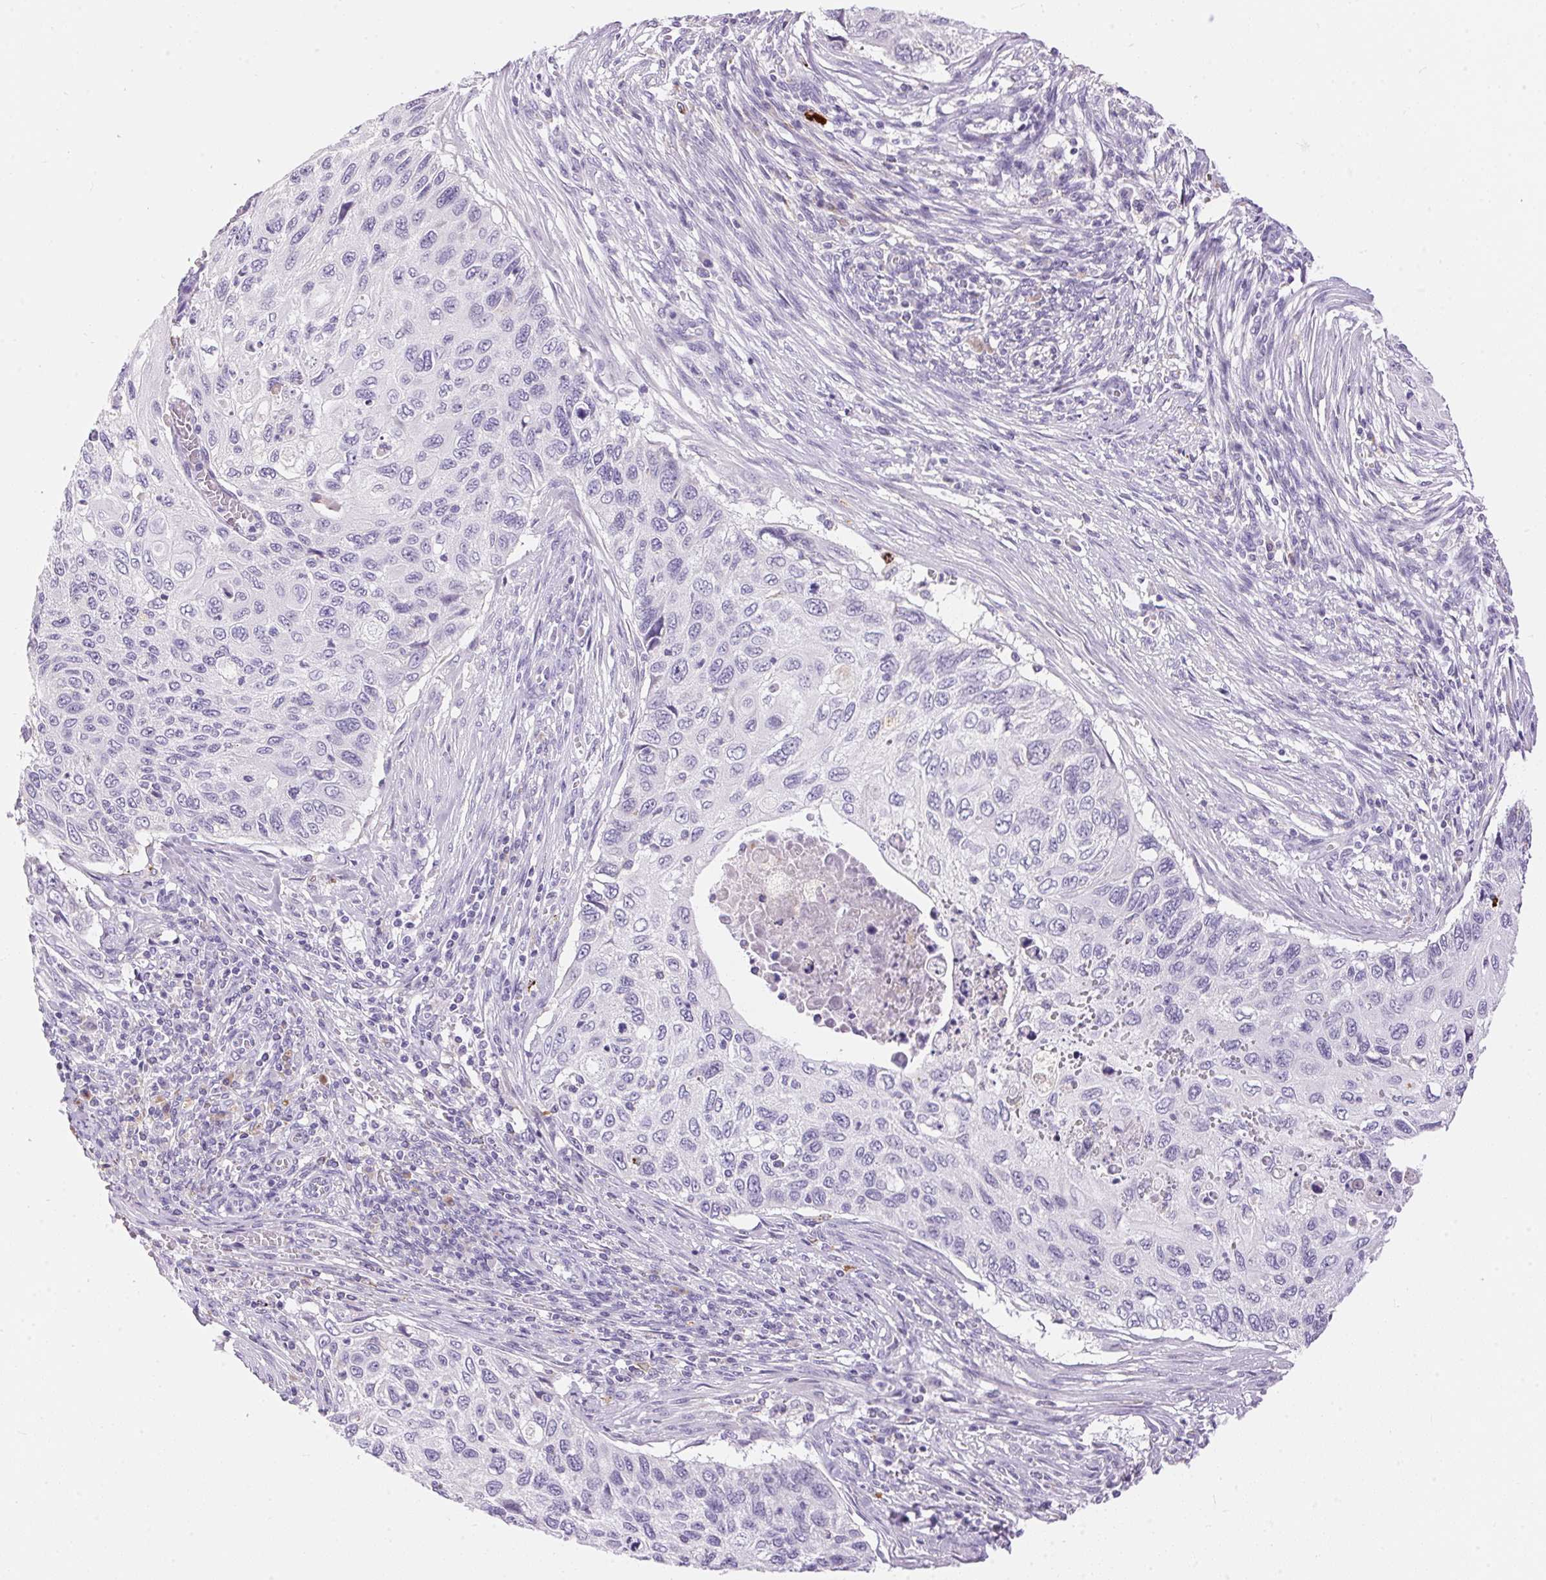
{"staining": {"intensity": "negative", "quantity": "none", "location": "none"}, "tissue": "cervical cancer", "cell_type": "Tumor cells", "image_type": "cancer", "snomed": [{"axis": "morphology", "description": "Squamous cell carcinoma, NOS"}, {"axis": "topography", "description": "Cervix"}], "caption": "This is an immunohistochemistry (IHC) histopathology image of human squamous cell carcinoma (cervical). There is no expression in tumor cells.", "gene": "PNLIPRP3", "patient": {"sex": "female", "age": 70}}